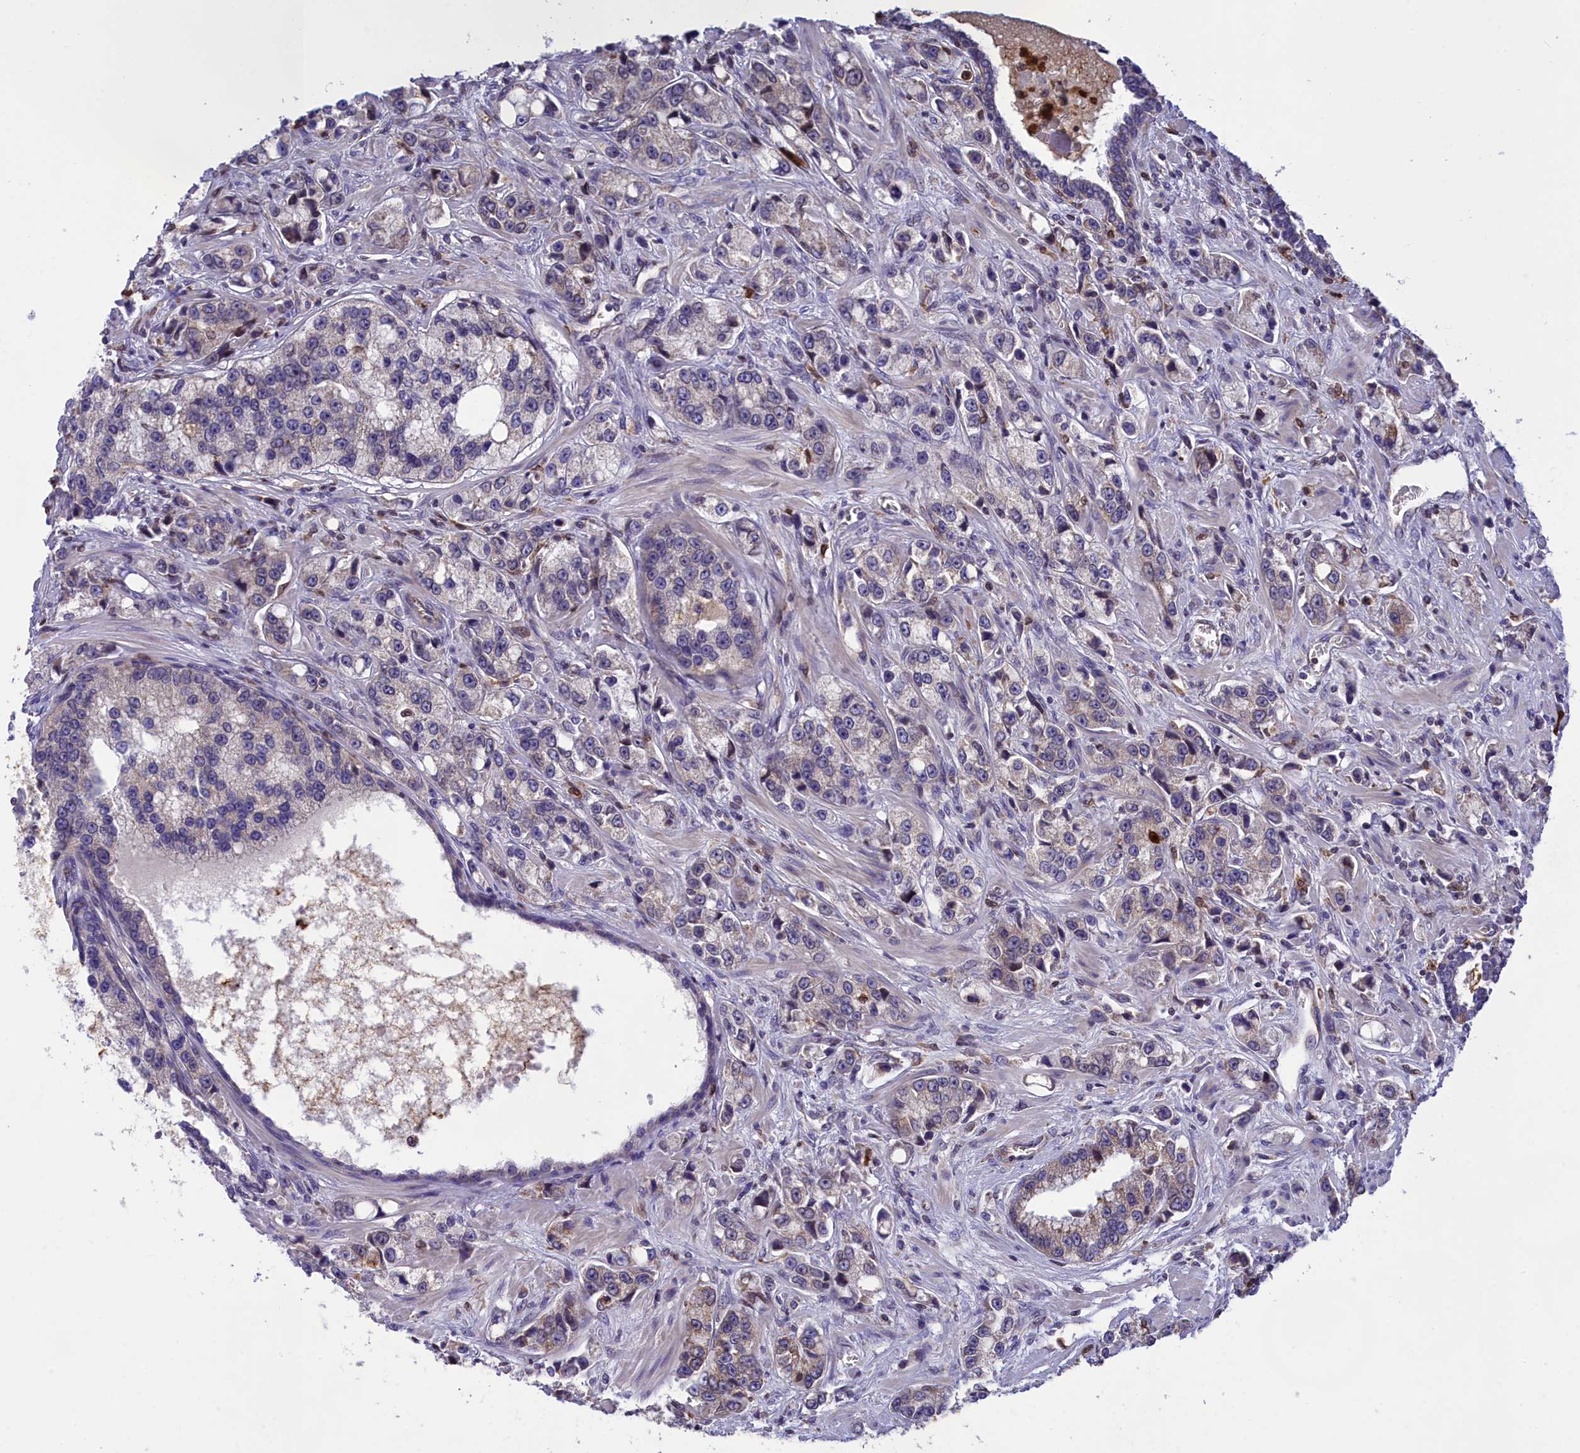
{"staining": {"intensity": "negative", "quantity": "none", "location": "none"}, "tissue": "prostate cancer", "cell_type": "Tumor cells", "image_type": "cancer", "snomed": [{"axis": "morphology", "description": "Adenocarcinoma, High grade"}, {"axis": "topography", "description": "Prostate"}], "caption": "DAB immunohistochemical staining of human prostate high-grade adenocarcinoma exhibits no significant positivity in tumor cells. (DAB (3,3'-diaminobenzidine) immunohistochemistry (IHC) with hematoxylin counter stain).", "gene": "PKHD1L1", "patient": {"sex": "male", "age": 74}}